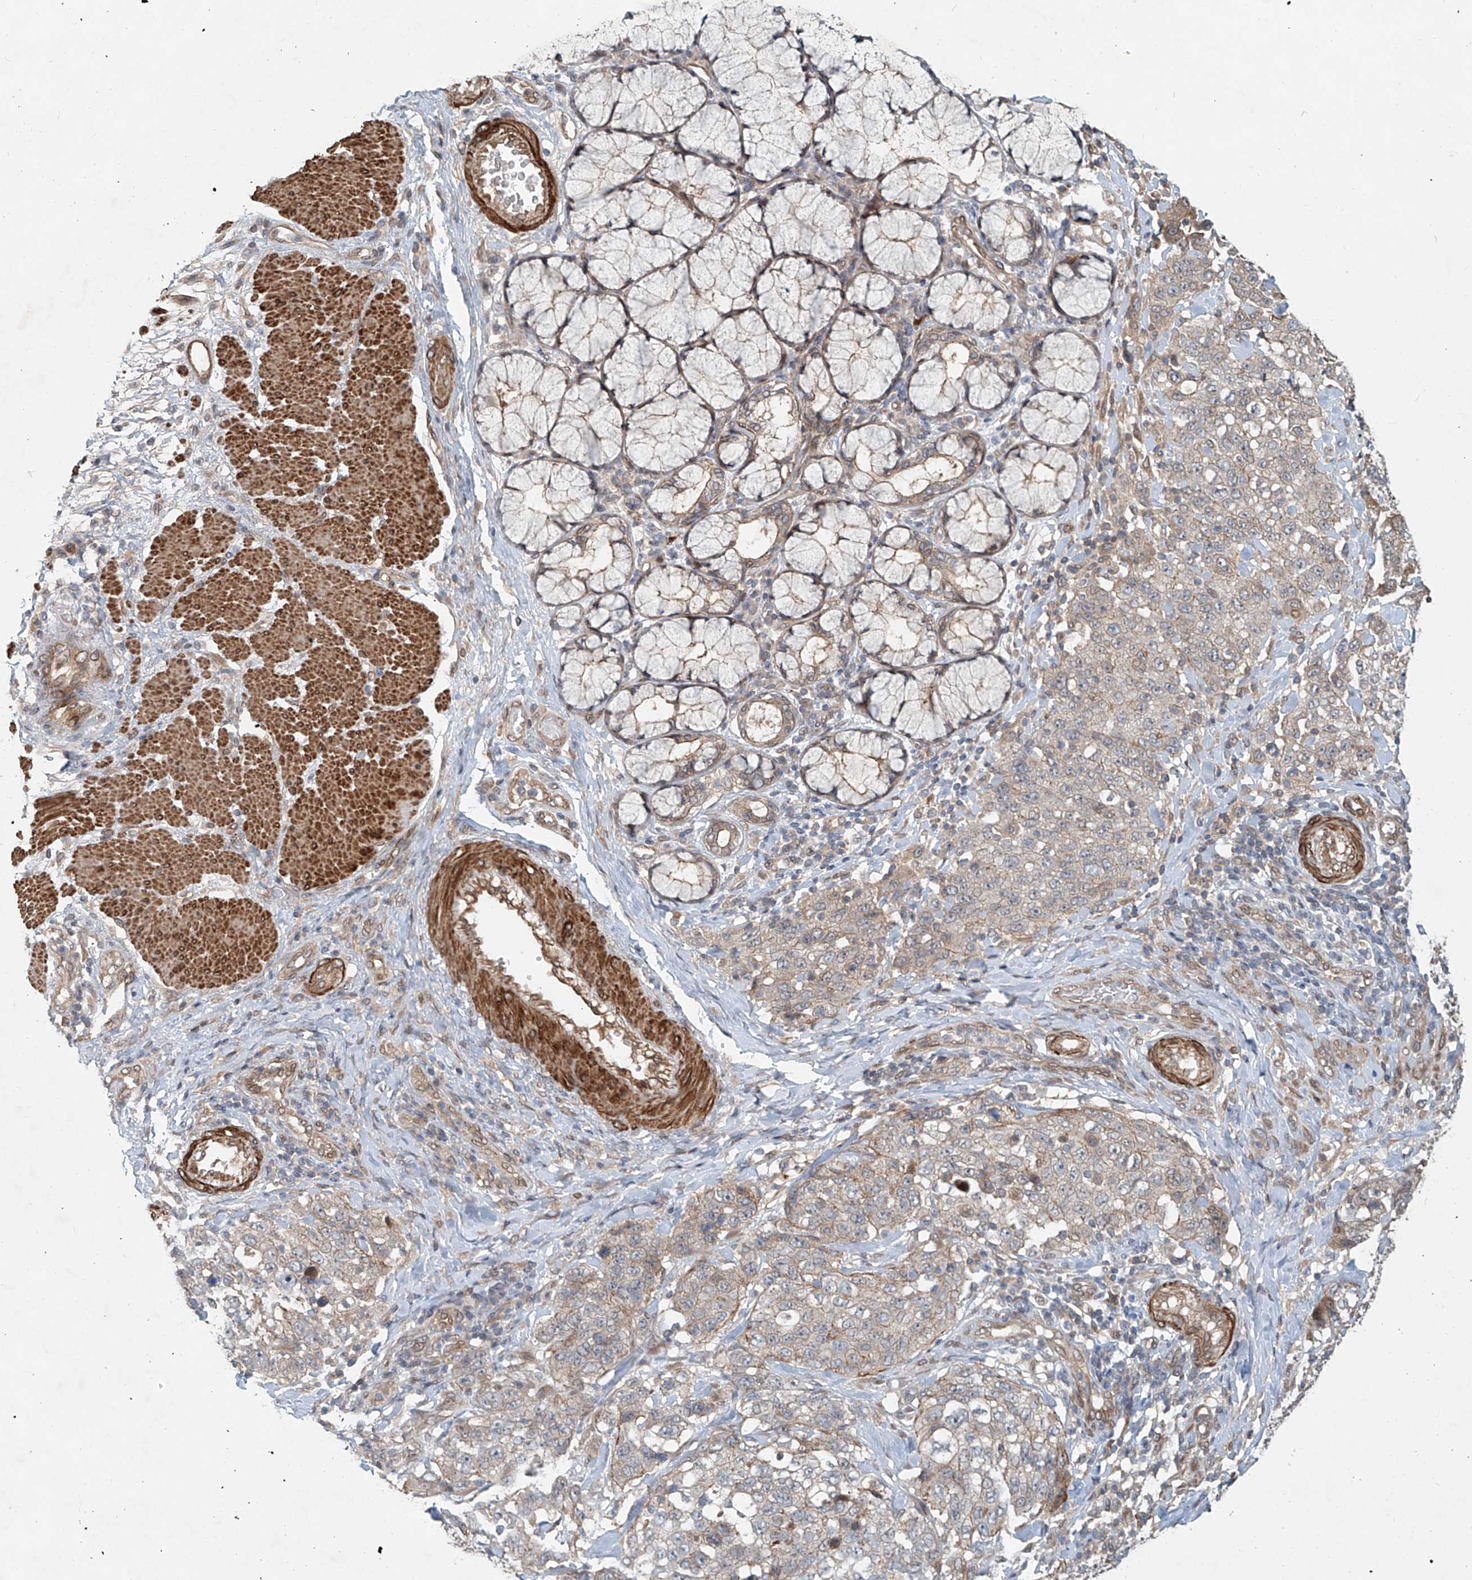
{"staining": {"intensity": "negative", "quantity": "none", "location": "none"}, "tissue": "stomach cancer", "cell_type": "Tumor cells", "image_type": "cancer", "snomed": [{"axis": "morphology", "description": "Adenocarcinoma, NOS"}, {"axis": "topography", "description": "Stomach"}], "caption": "The IHC micrograph has no significant staining in tumor cells of stomach cancer tissue. (DAB immunohistochemistry with hematoxylin counter stain).", "gene": "SASH1", "patient": {"sex": "male", "age": 48}}